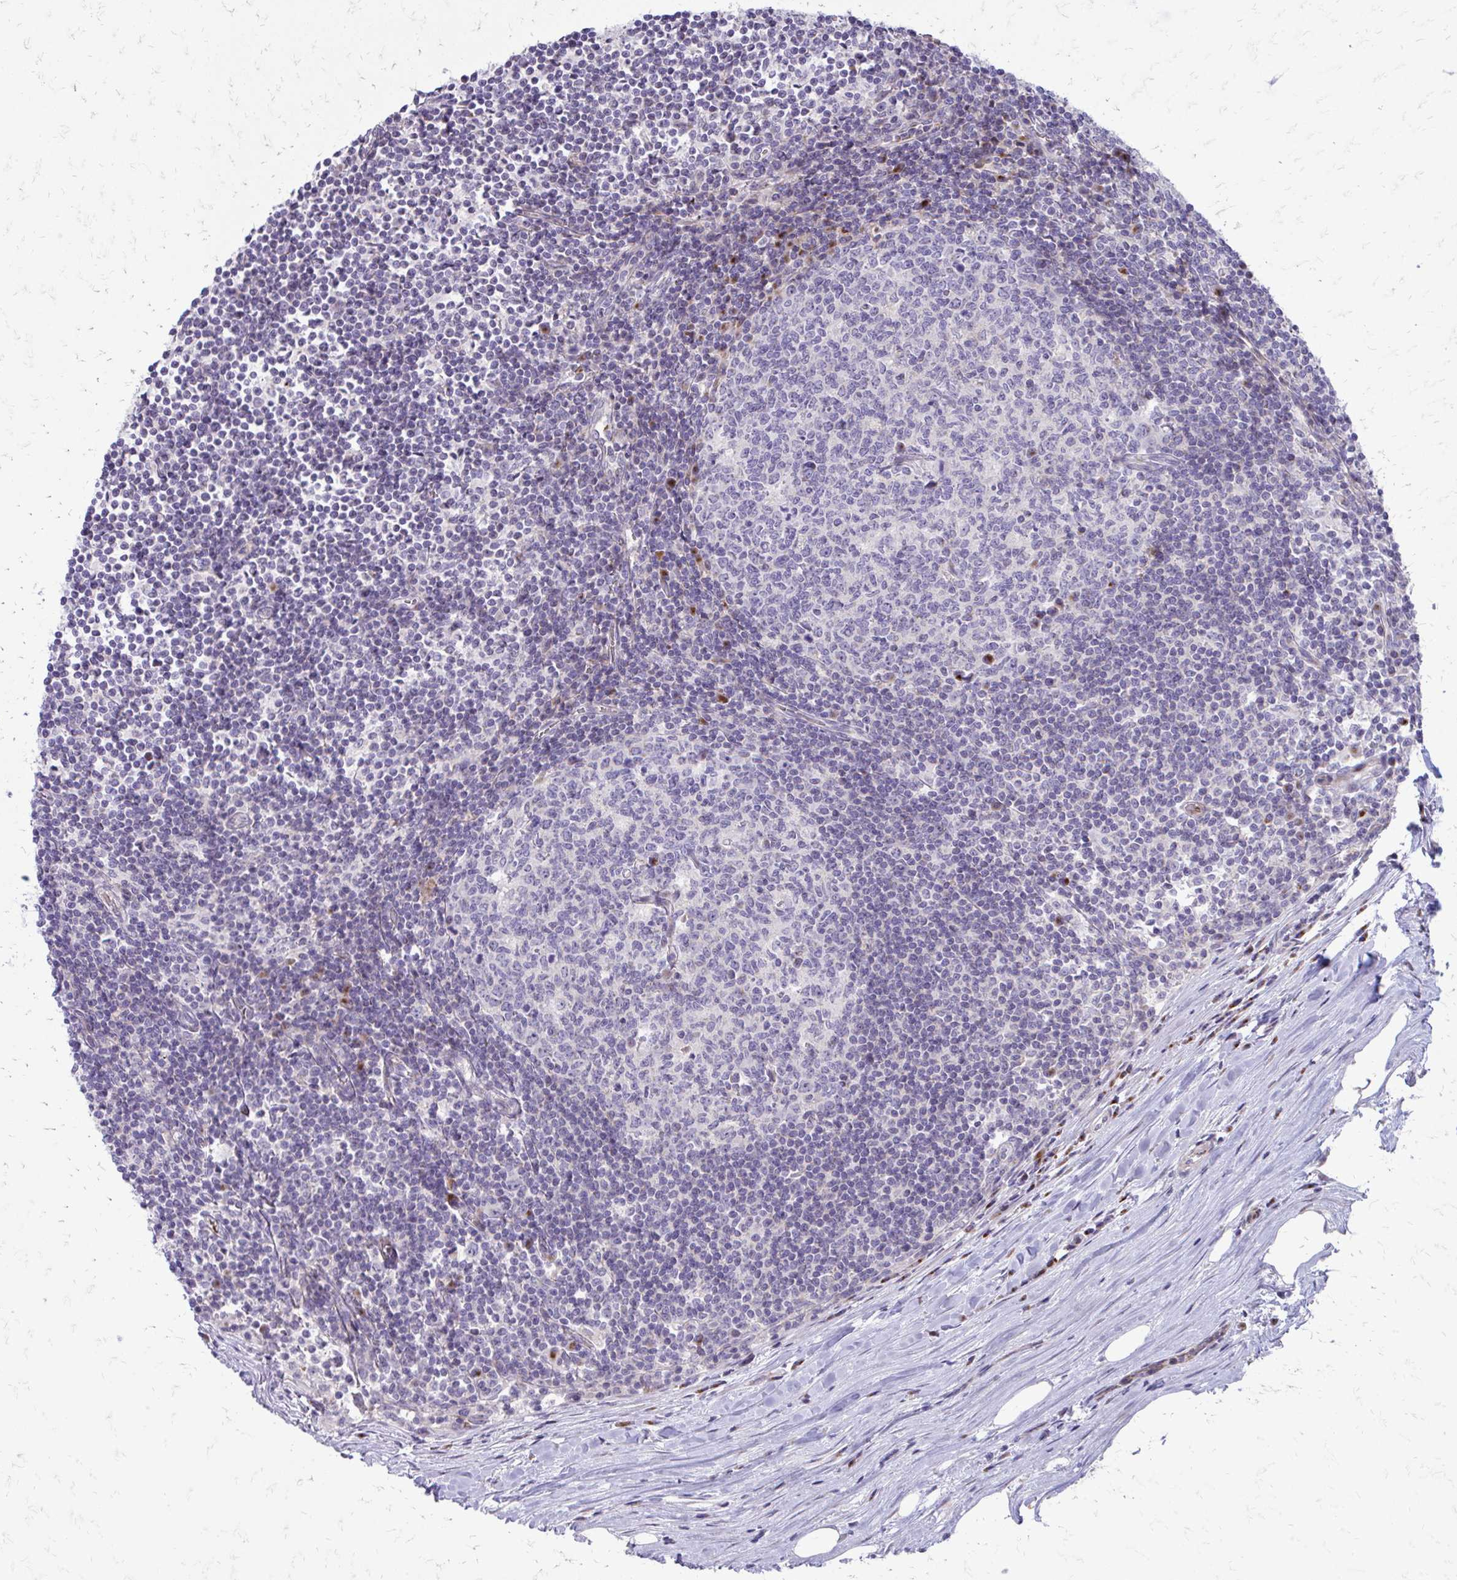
{"staining": {"intensity": "negative", "quantity": "none", "location": "none"}, "tissue": "lymph node", "cell_type": "Germinal center cells", "image_type": "normal", "snomed": [{"axis": "morphology", "description": "Normal tissue, NOS"}, {"axis": "topography", "description": "Lymph node"}], "caption": "The image displays no significant positivity in germinal center cells of lymph node.", "gene": "FUNDC2", "patient": {"sex": "male", "age": 67}}